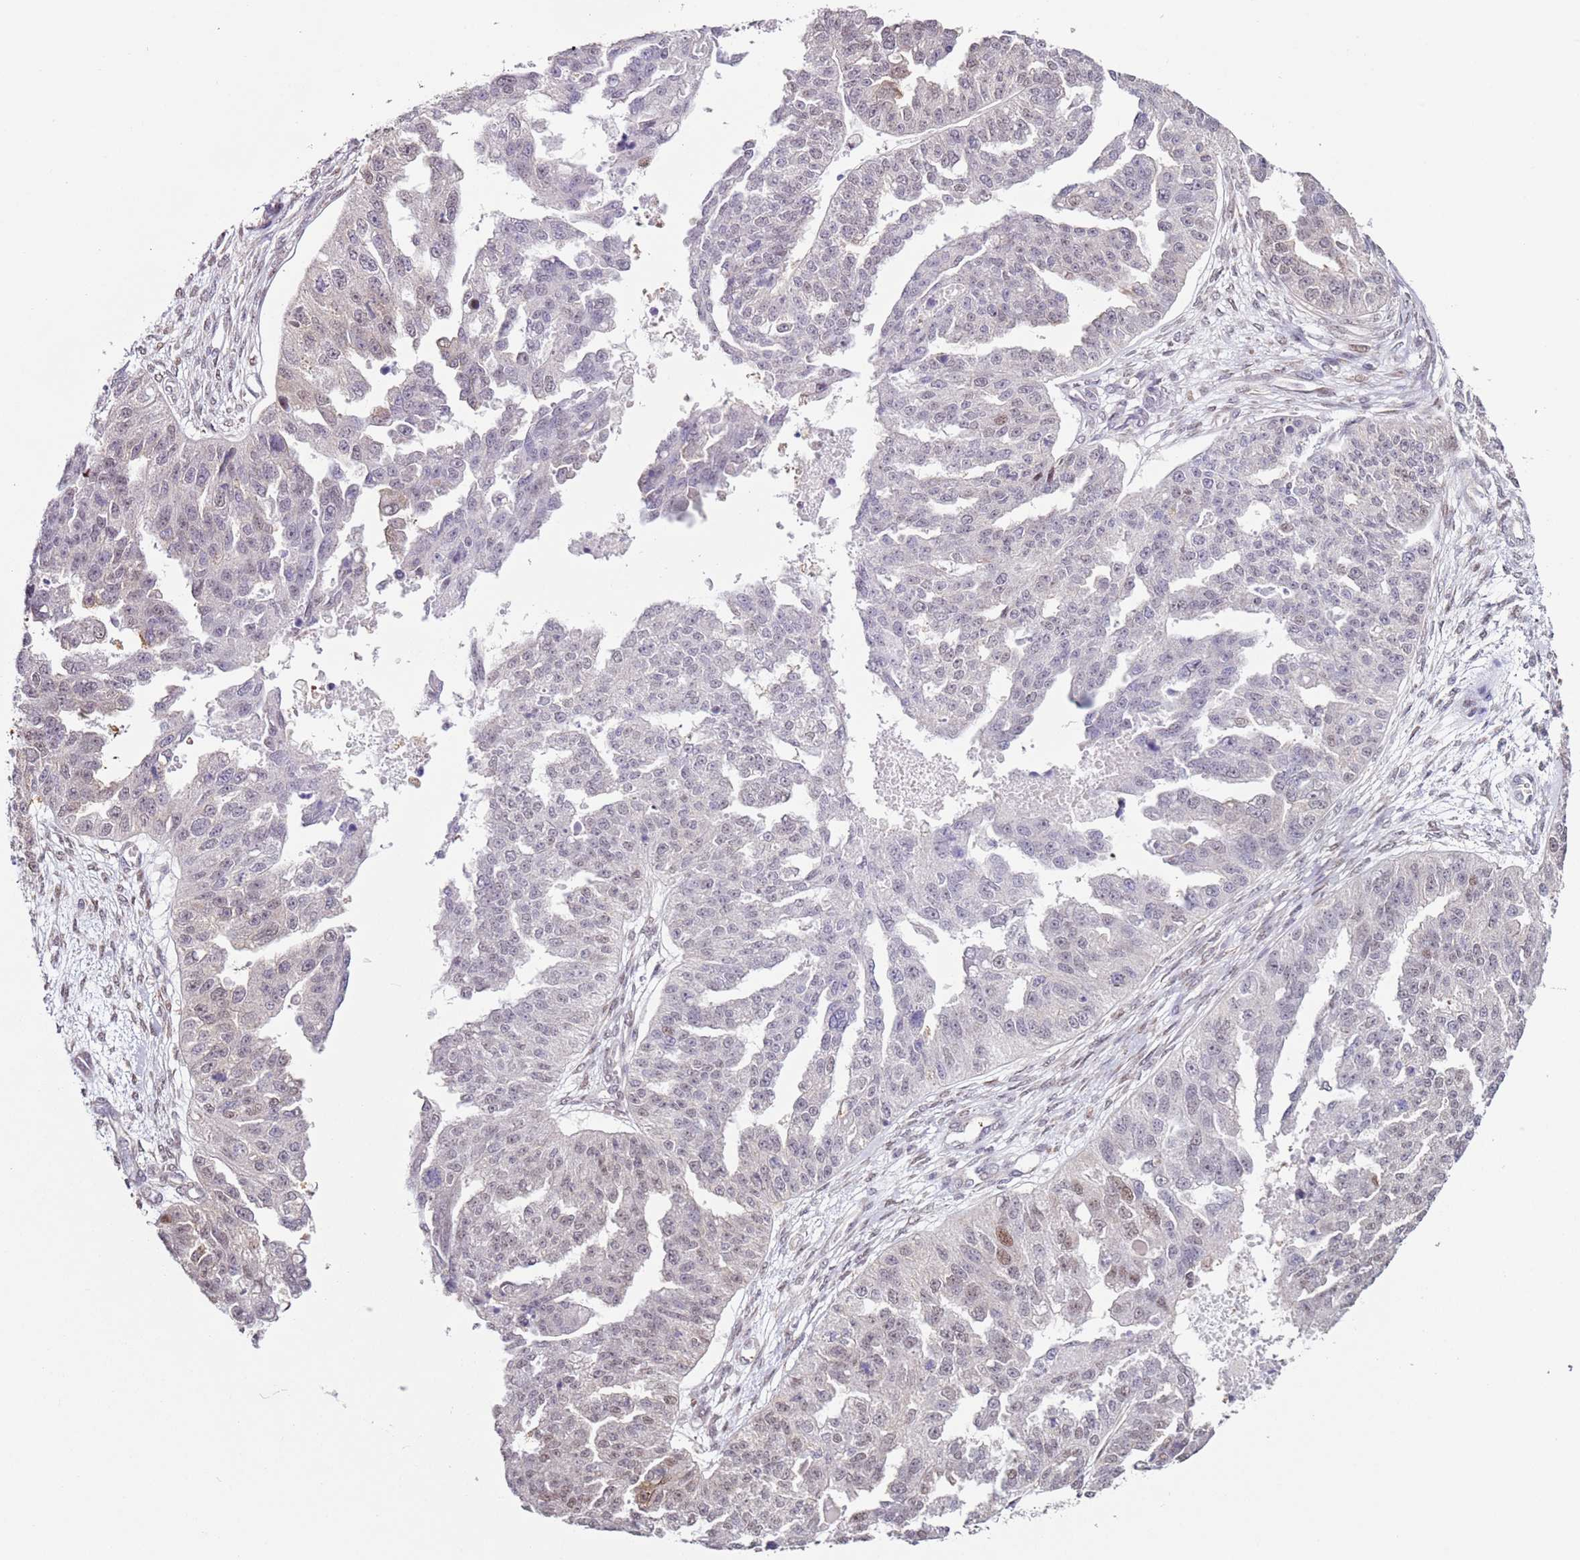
{"staining": {"intensity": "moderate", "quantity": "<25%", "location": "nuclear"}, "tissue": "ovarian cancer", "cell_type": "Tumor cells", "image_type": "cancer", "snomed": [{"axis": "morphology", "description": "Cystadenocarcinoma, serous, NOS"}, {"axis": "topography", "description": "Ovary"}], "caption": "A micrograph of ovarian serous cystadenocarcinoma stained for a protein shows moderate nuclear brown staining in tumor cells.", "gene": "PSMD4", "patient": {"sex": "female", "age": 58}}